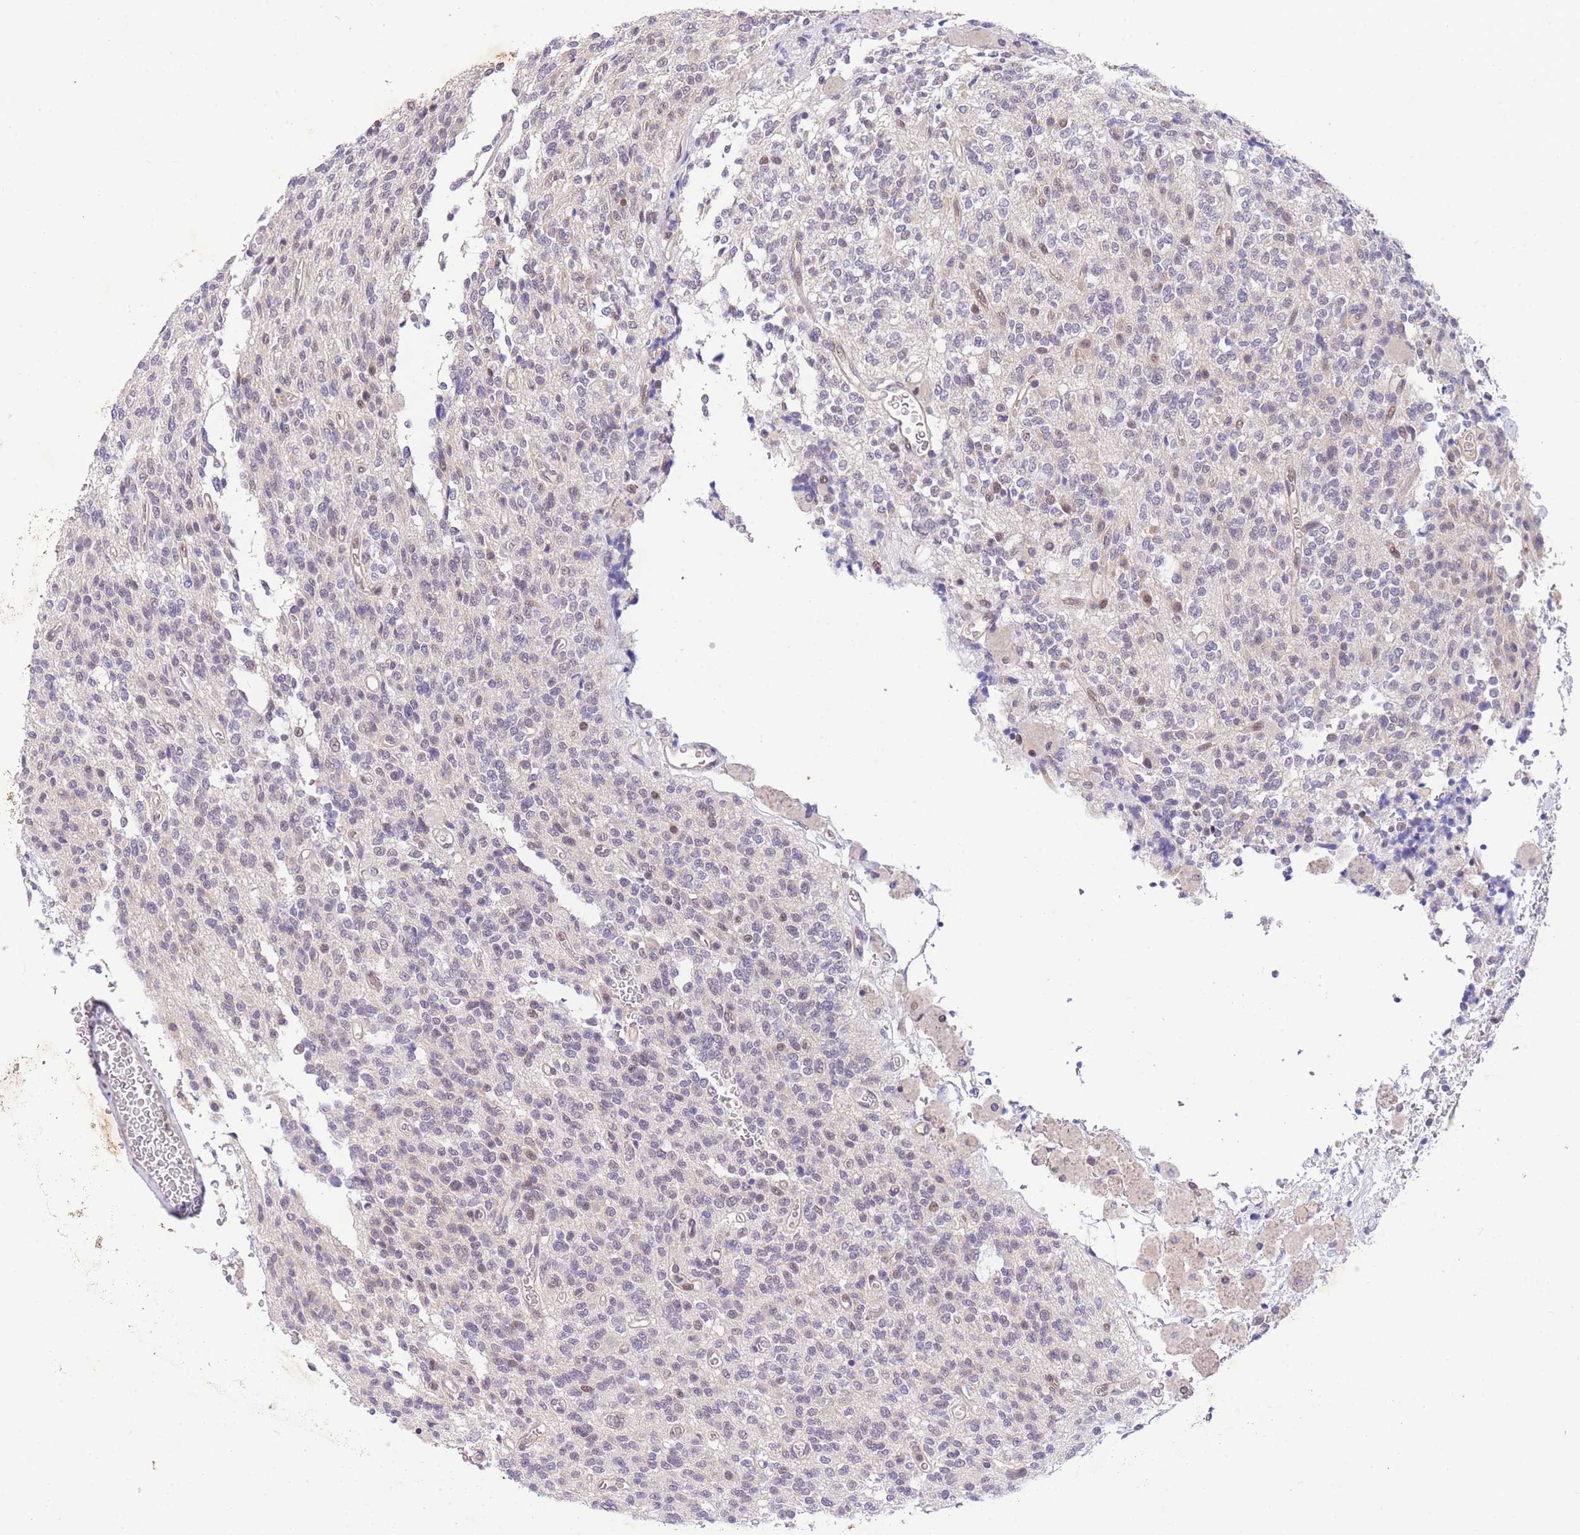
{"staining": {"intensity": "weak", "quantity": "<25%", "location": "nuclear"}, "tissue": "glioma", "cell_type": "Tumor cells", "image_type": "cancer", "snomed": [{"axis": "morphology", "description": "Glioma, malignant, High grade"}, {"axis": "topography", "description": "Brain"}], "caption": "Image shows no protein staining in tumor cells of glioma tissue.", "gene": "SLC35F2", "patient": {"sex": "male", "age": 34}}